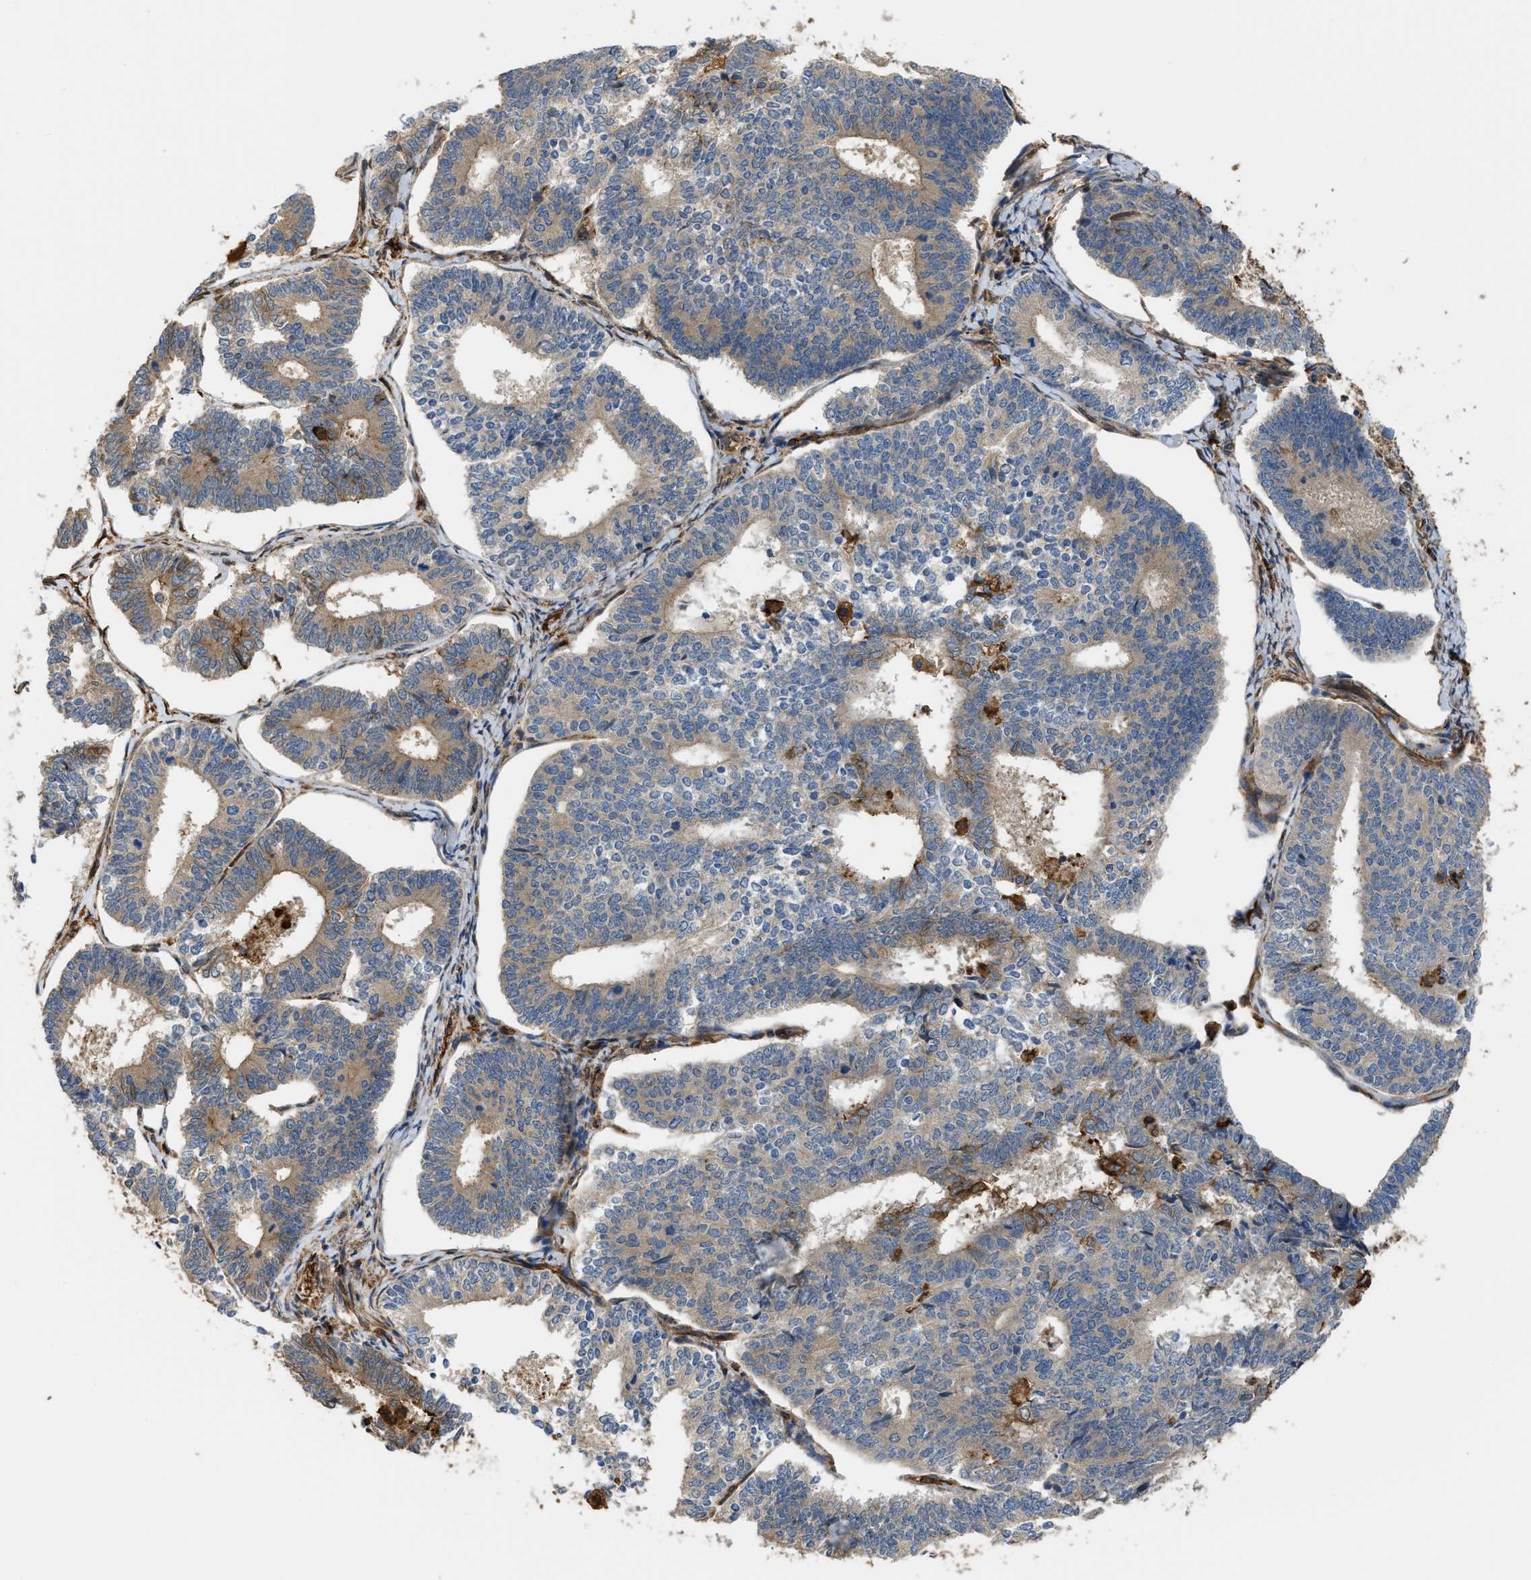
{"staining": {"intensity": "weak", "quantity": "25%-75%", "location": "cytoplasmic/membranous"}, "tissue": "endometrial cancer", "cell_type": "Tumor cells", "image_type": "cancer", "snomed": [{"axis": "morphology", "description": "Adenocarcinoma, NOS"}, {"axis": "topography", "description": "Endometrium"}], "caption": "Immunohistochemistry (IHC) of human endometrial cancer reveals low levels of weak cytoplasmic/membranous staining in about 25%-75% of tumor cells.", "gene": "DDHD2", "patient": {"sex": "female", "age": 70}}